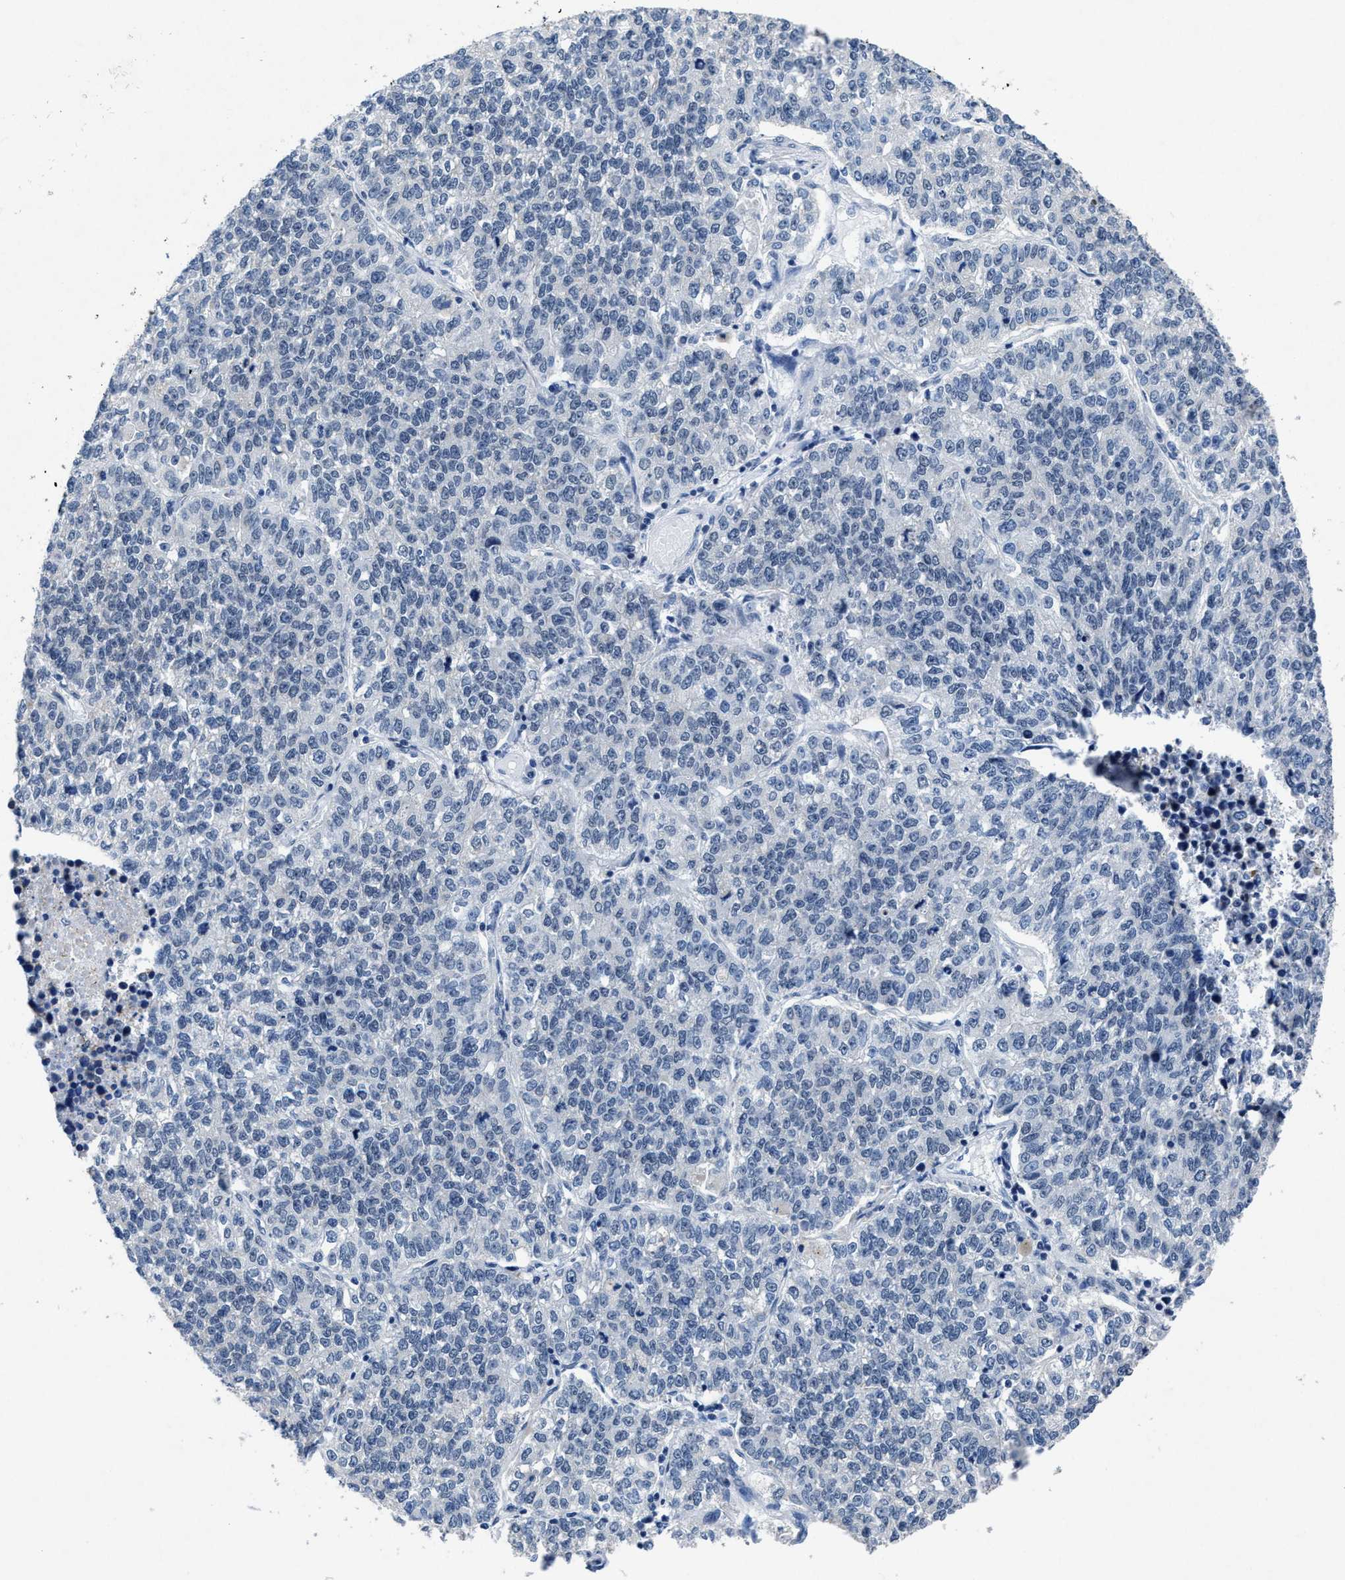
{"staining": {"intensity": "negative", "quantity": "none", "location": "none"}, "tissue": "lung cancer", "cell_type": "Tumor cells", "image_type": "cancer", "snomed": [{"axis": "morphology", "description": "Adenocarcinoma, NOS"}, {"axis": "topography", "description": "Lung"}], "caption": "Tumor cells show no significant protein staining in lung cancer. The staining is performed using DAB brown chromogen with nuclei counter-stained in using hematoxylin.", "gene": "ID3", "patient": {"sex": "male", "age": 49}}